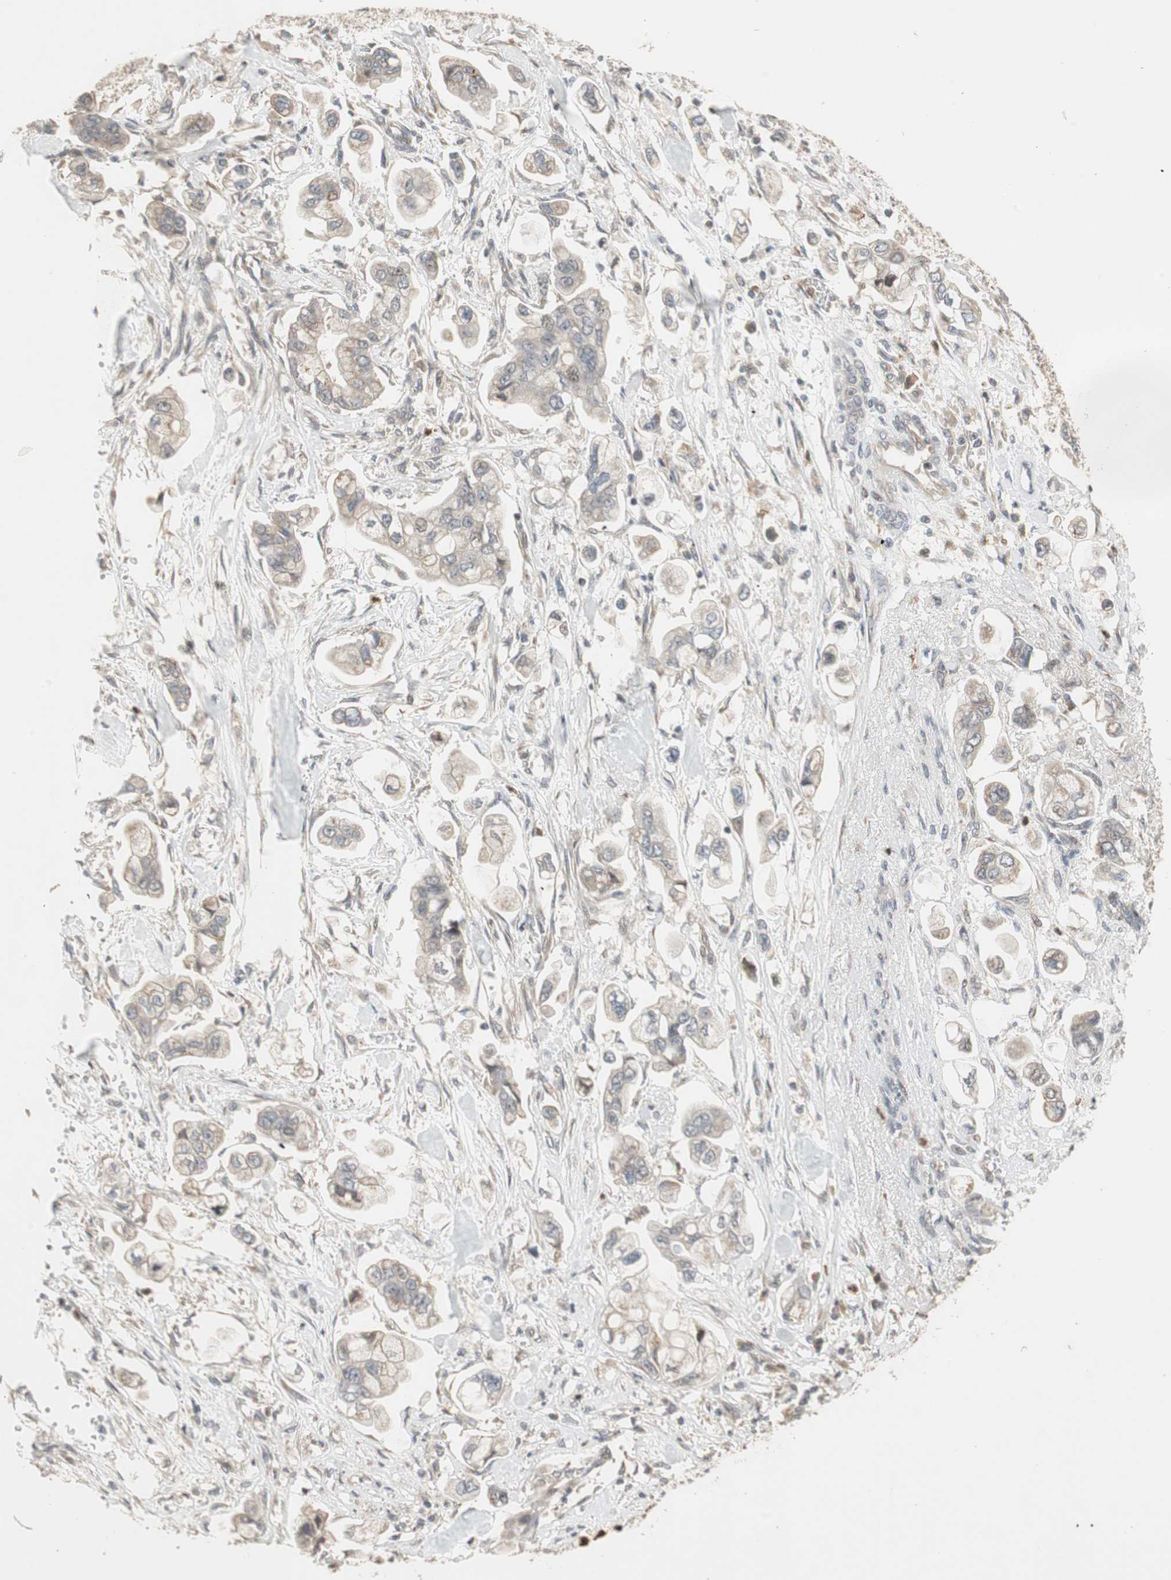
{"staining": {"intensity": "weak", "quantity": "<25%", "location": "cytoplasmic/membranous"}, "tissue": "stomach cancer", "cell_type": "Tumor cells", "image_type": "cancer", "snomed": [{"axis": "morphology", "description": "Adenocarcinoma, NOS"}, {"axis": "topography", "description": "Stomach"}], "caption": "This is an IHC micrograph of stomach adenocarcinoma. There is no positivity in tumor cells.", "gene": "SNX4", "patient": {"sex": "male", "age": 62}}